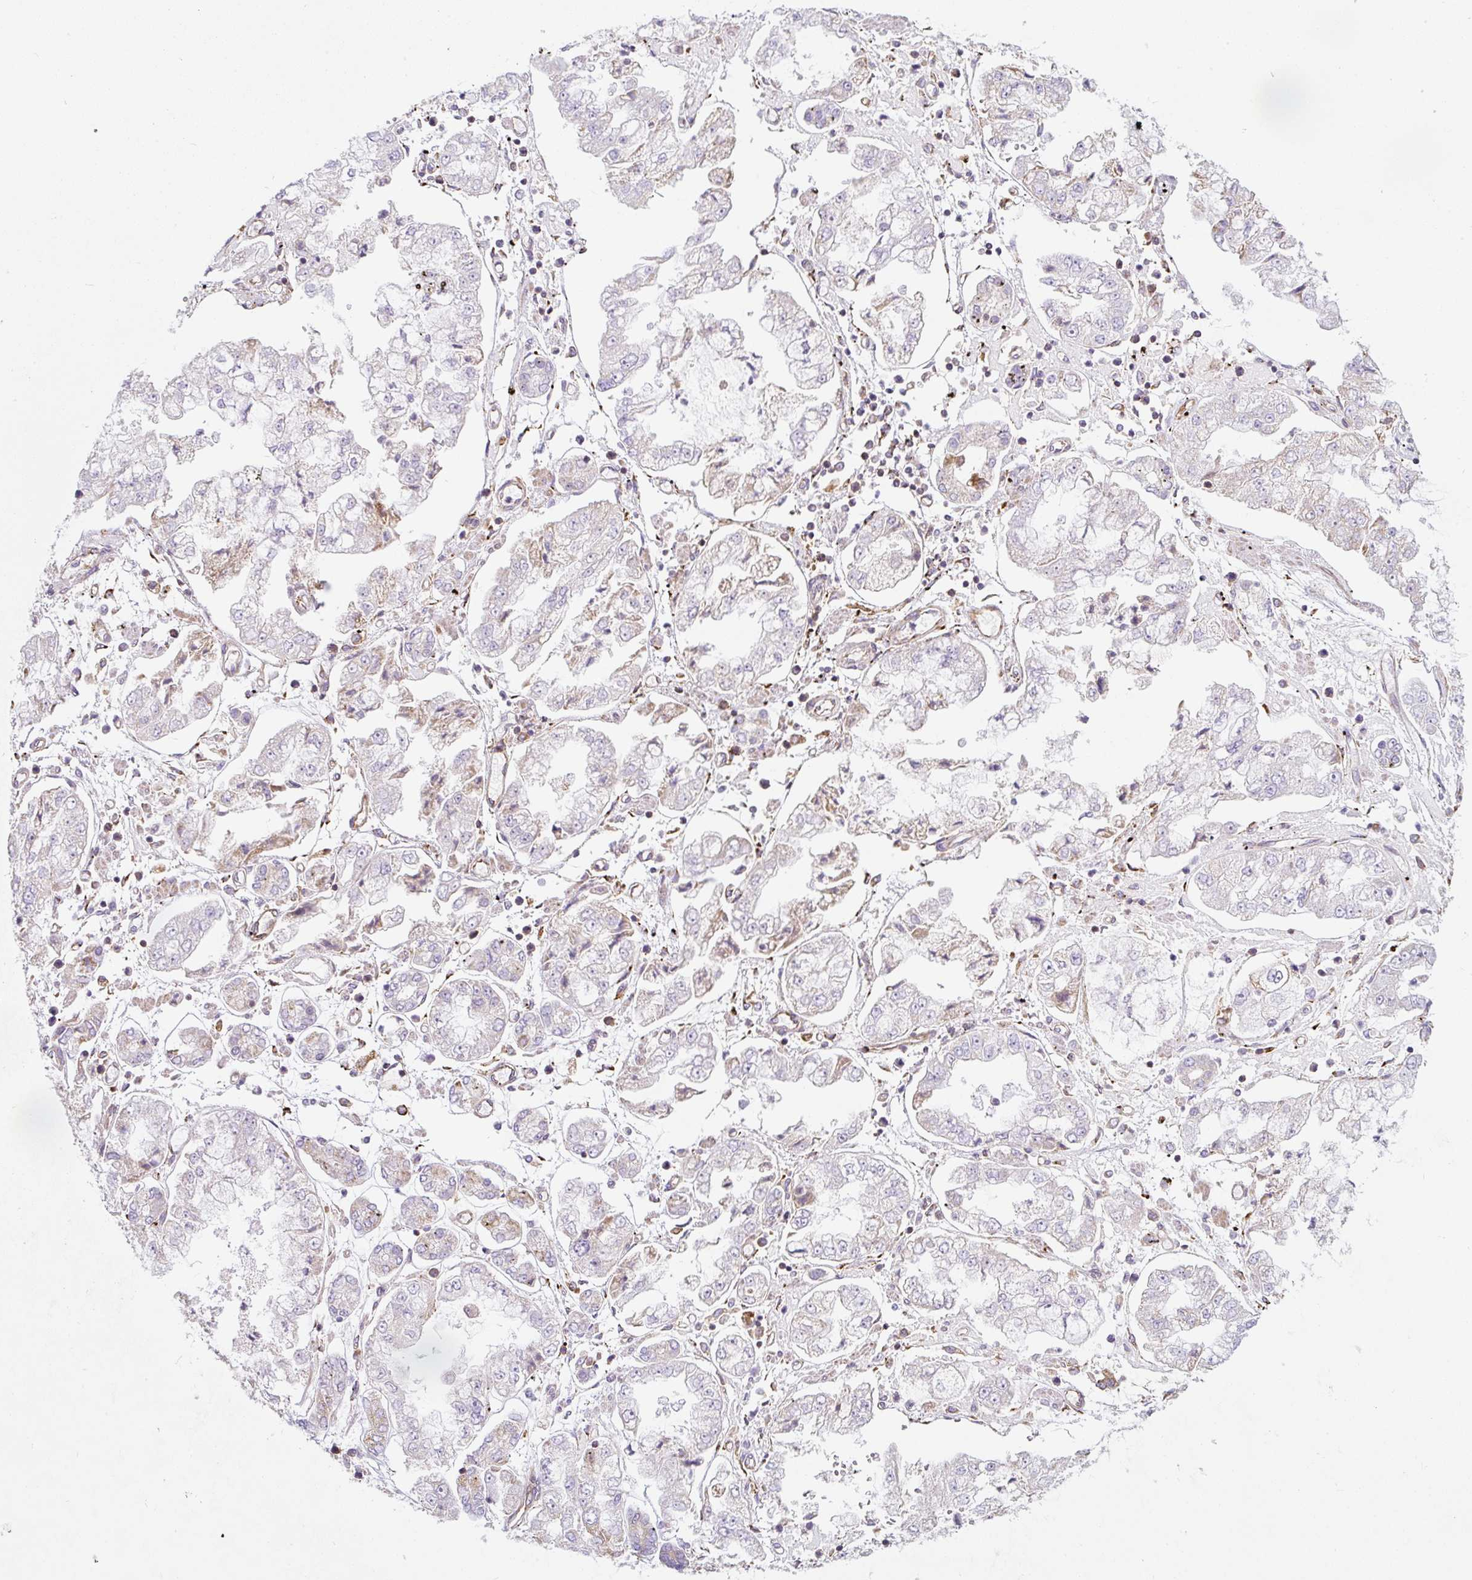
{"staining": {"intensity": "weak", "quantity": "<25%", "location": "cytoplasmic/membranous"}, "tissue": "stomach cancer", "cell_type": "Tumor cells", "image_type": "cancer", "snomed": [{"axis": "morphology", "description": "Adenocarcinoma, NOS"}, {"axis": "topography", "description": "Stomach"}], "caption": "This is a photomicrograph of immunohistochemistry staining of stomach cancer, which shows no expression in tumor cells.", "gene": "ERAP2", "patient": {"sex": "male", "age": 76}}